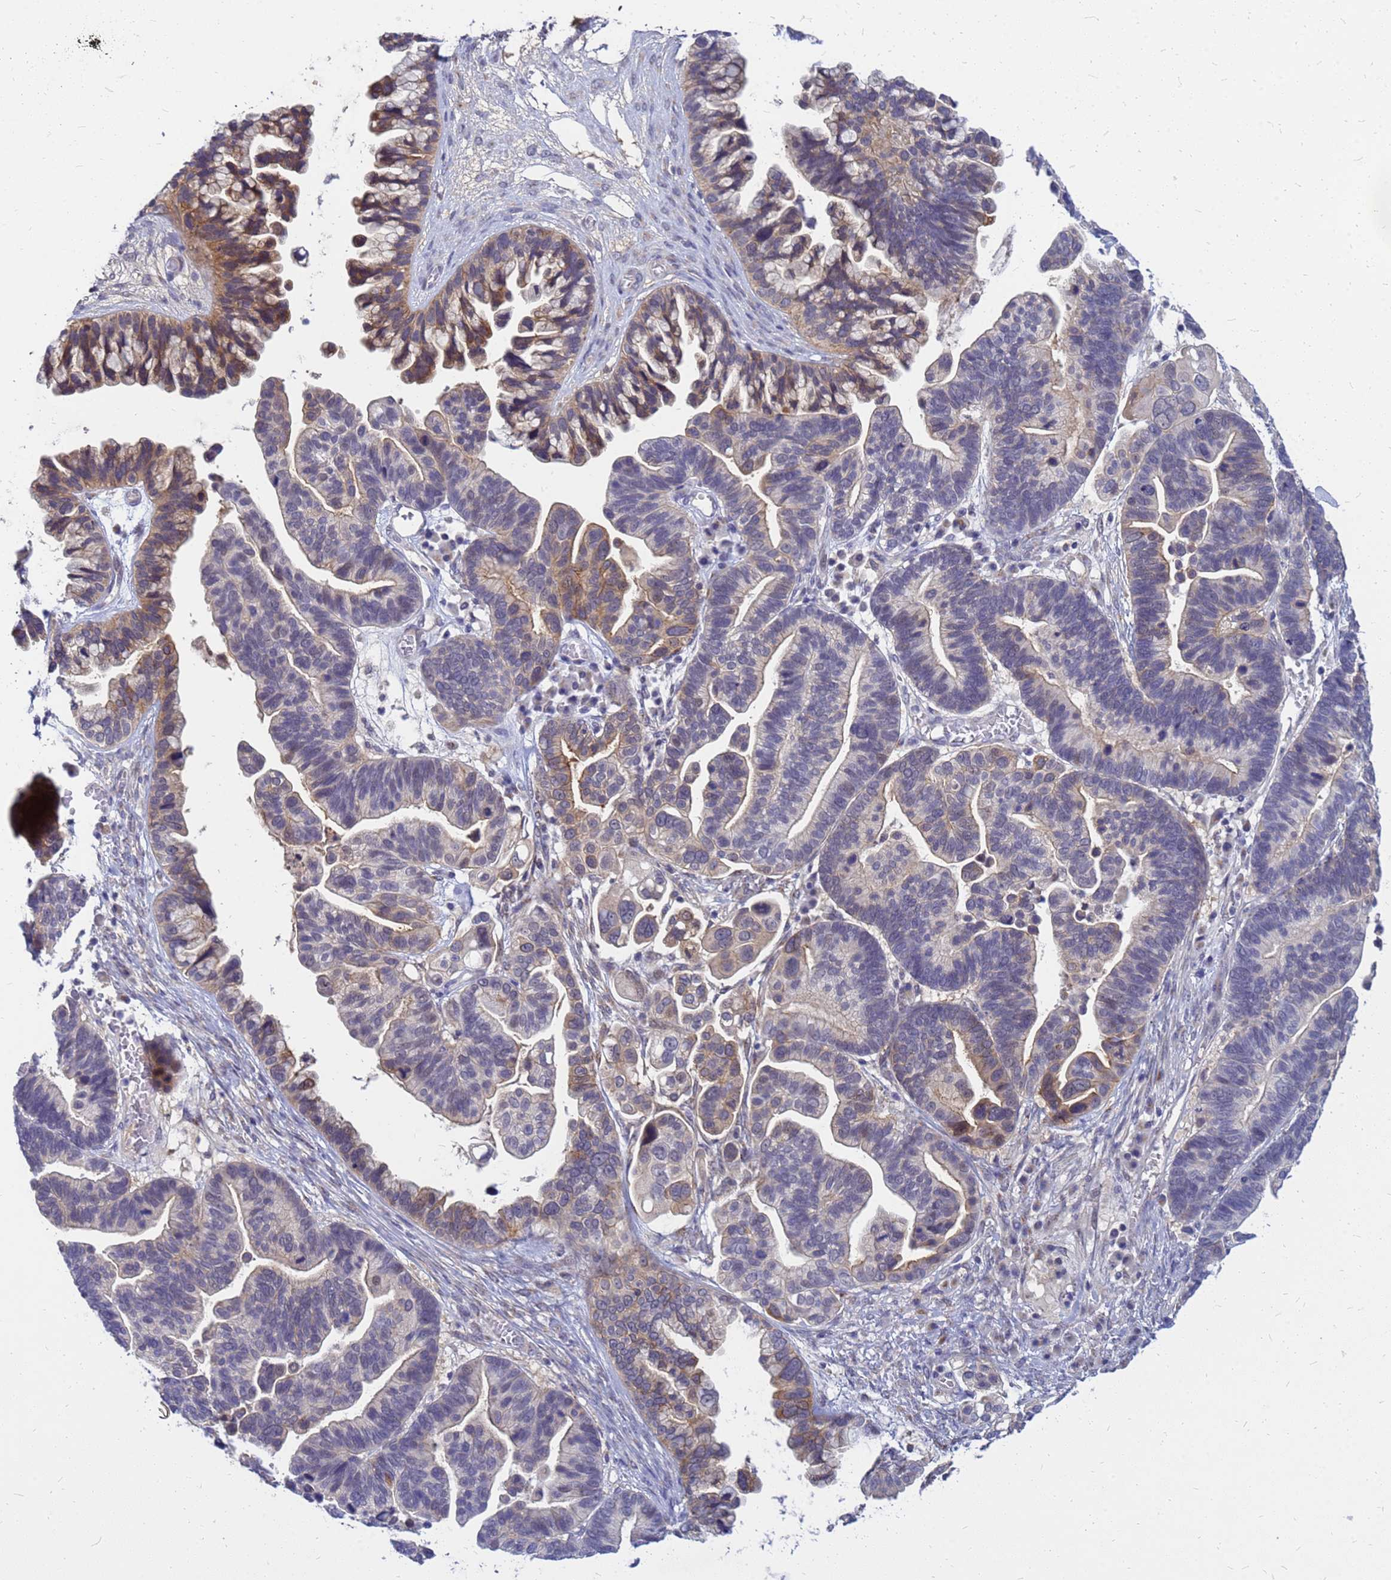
{"staining": {"intensity": "moderate", "quantity": "25%-75%", "location": "cytoplasmic/membranous"}, "tissue": "ovarian cancer", "cell_type": "Tumor cells", "image_type": "cancer", "snomed": [{"axis": "morphology", "description": "Cystadenocarcinoma, serous, NOS"}, {"axis": "topography", "description": "Ovary"}], "caption": "Ovarian serous cystadenocarcinoma stained for a protein (brown) exhibits moderate cytoplasmic/membranous positive positivity in approximately 25%-75% of tumor cells.", "gene": "SRGAP3", "patient": {"sex": "female", "age": 56}}